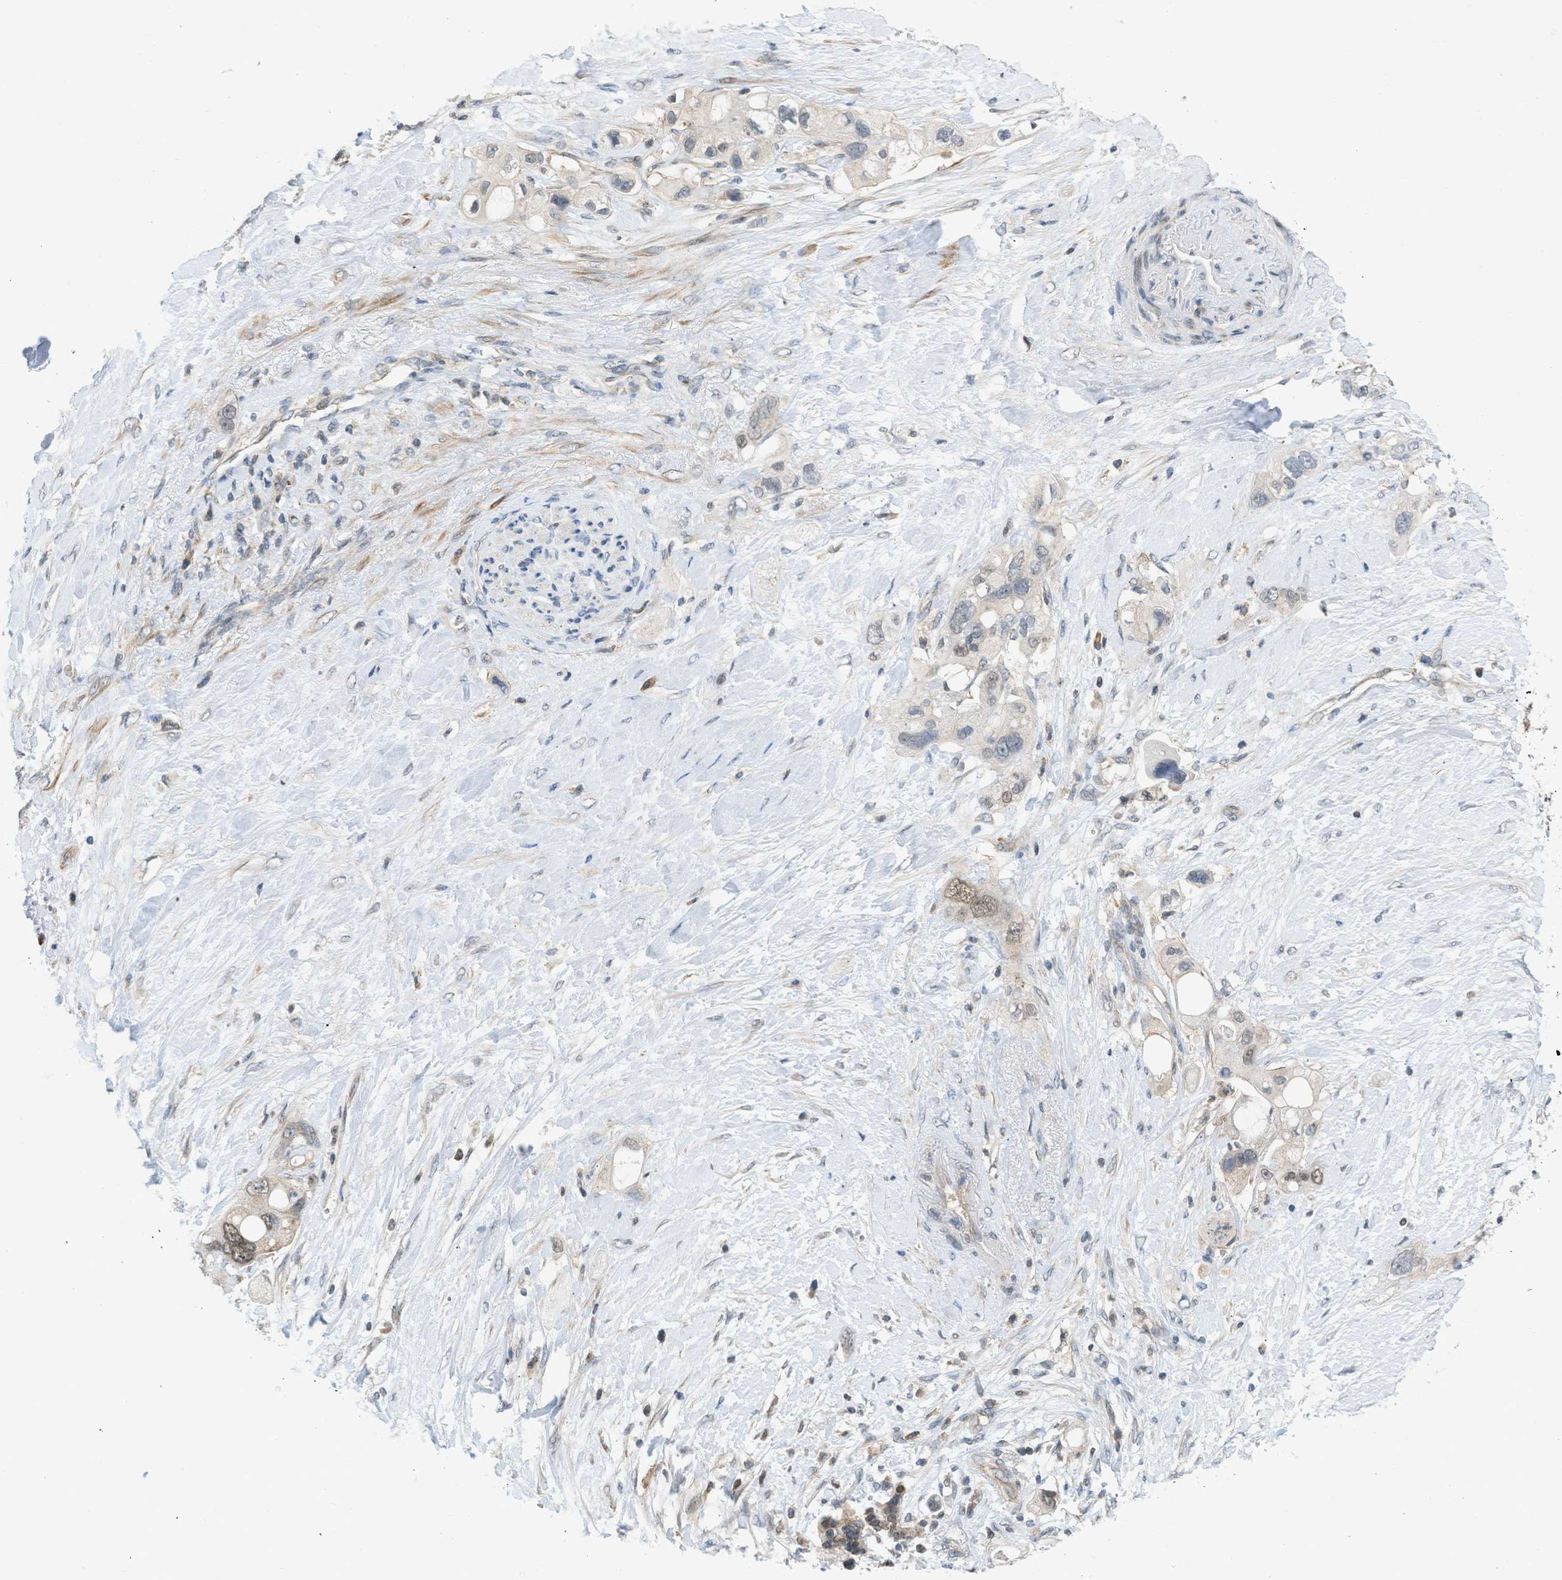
{"staining": {"intensity": "weak", "quantity": "<25%", "location": "nuclear"}, "tissue": "pancreatic cancer", "cell_type": "Tumor cells", "image_type": "cancer", "snomed": [{"axis": "morphology", "description": "Adenocarcinoma, NOS"}, {"axis": "topography", "description": "Pancreas"}], "caption": "Immunohistochemical staining of pancreatic cancer (adenocarcinoma) displays no significant expression in tumor cells.", "gene": "TTBK2", "patient": {"sex": "female", "age": 56}}